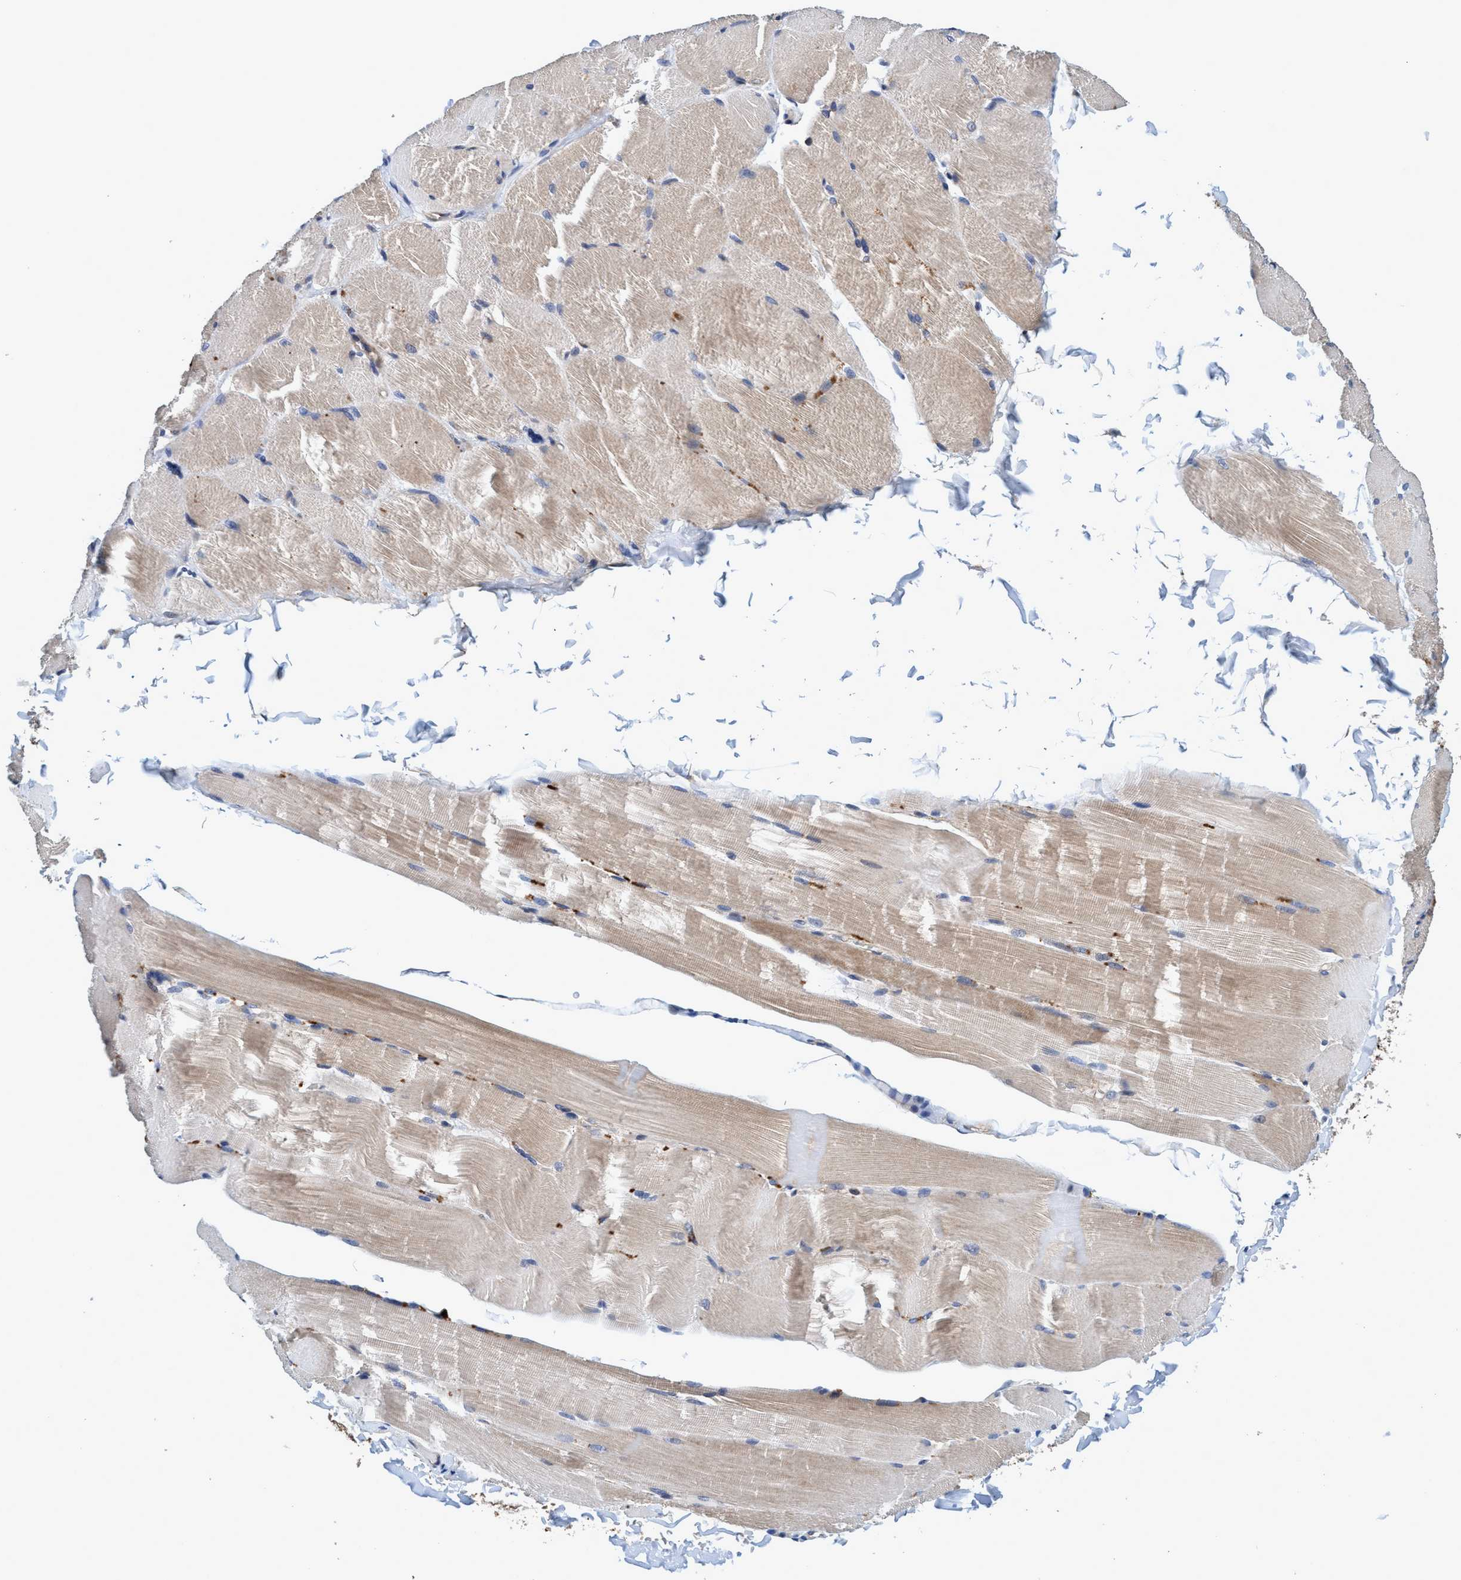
{"staining": {"intensity": "weak", "quantity": ">75%", "location": "cytoplasmic/membranous"}, "tissue": "skeletal muscle", "cell_type": "Myocytes", "image_type": "normal", "snomed": [{"axis": "morphology", "description": "Normal tissue, NOS"}, {"axis": "topography", "description": "Skin"}, {"axis": "topography", "description": "Skeletal muscle"}], "caption": "IHC histopathology image of benign skeletal muscle stained for a protein (brown), which exhibits low levels of weak cytoplasmic/membranous staining in about >75% of myocytes.", "gene": "CALCOCO2", "patient": {"sex": "male", "age": 83}}